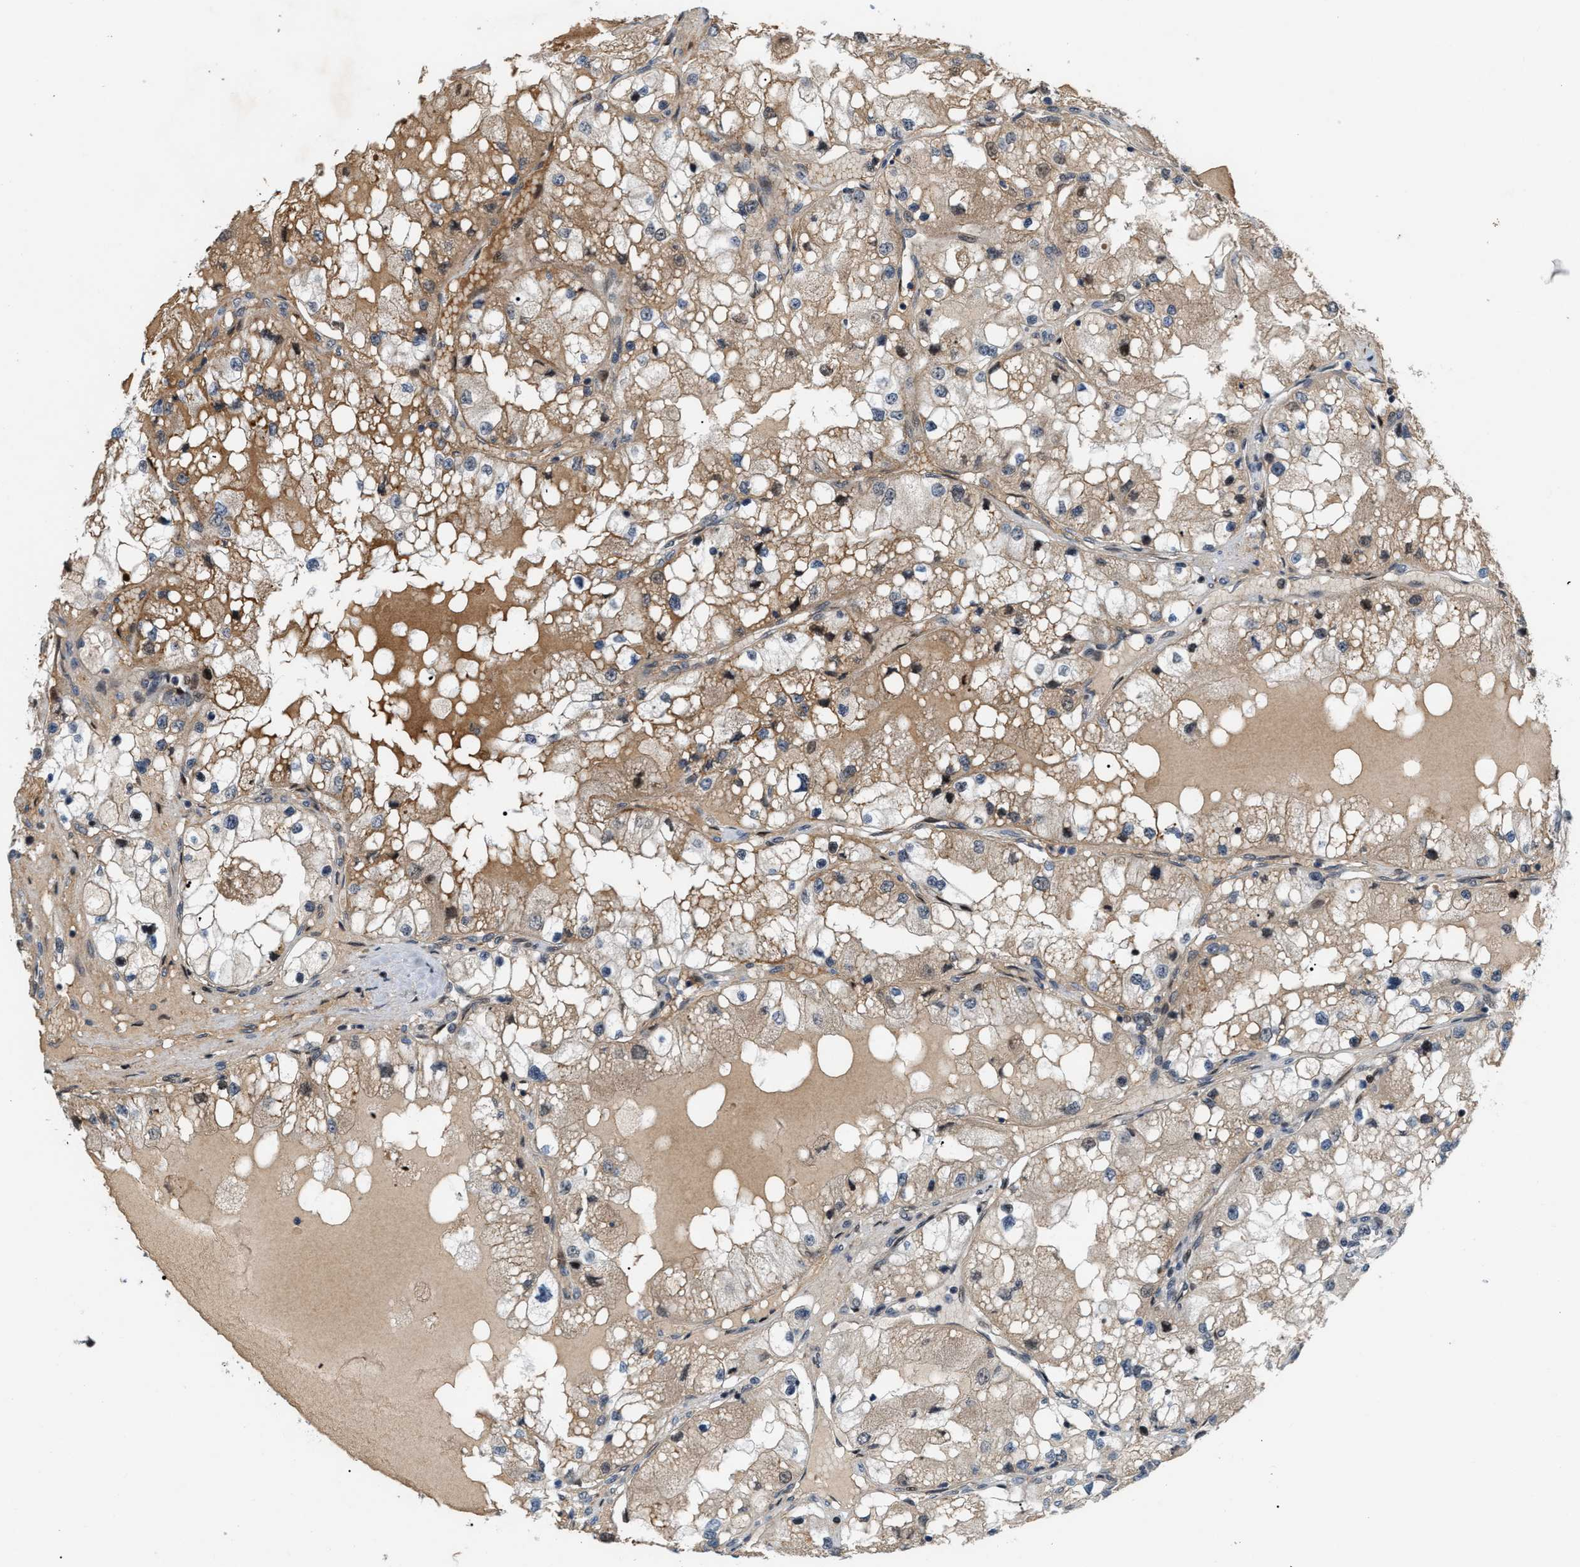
{"staining": {"intensity": "weak", "quantity": ">75%", "location": "cytoplasmic/membranous"}, "tissue": "renal cancer", "cell_type": "Tumor cells", "image_type": "cancer", "snomed": [{"axis": "morphology", "description": "Adenocarcinoma, NOS"}, {"axis": "topography", "description": "Kidney"}], "caption": "About >75% of tumor cells in human adenocarcinoma (renal) reveal weak cytoplasmic/membranous protein positivity as visualized by brown immunohistochemical staining.", "gene": "RFFL", "patient": {"sex": "male", "age": 68}}